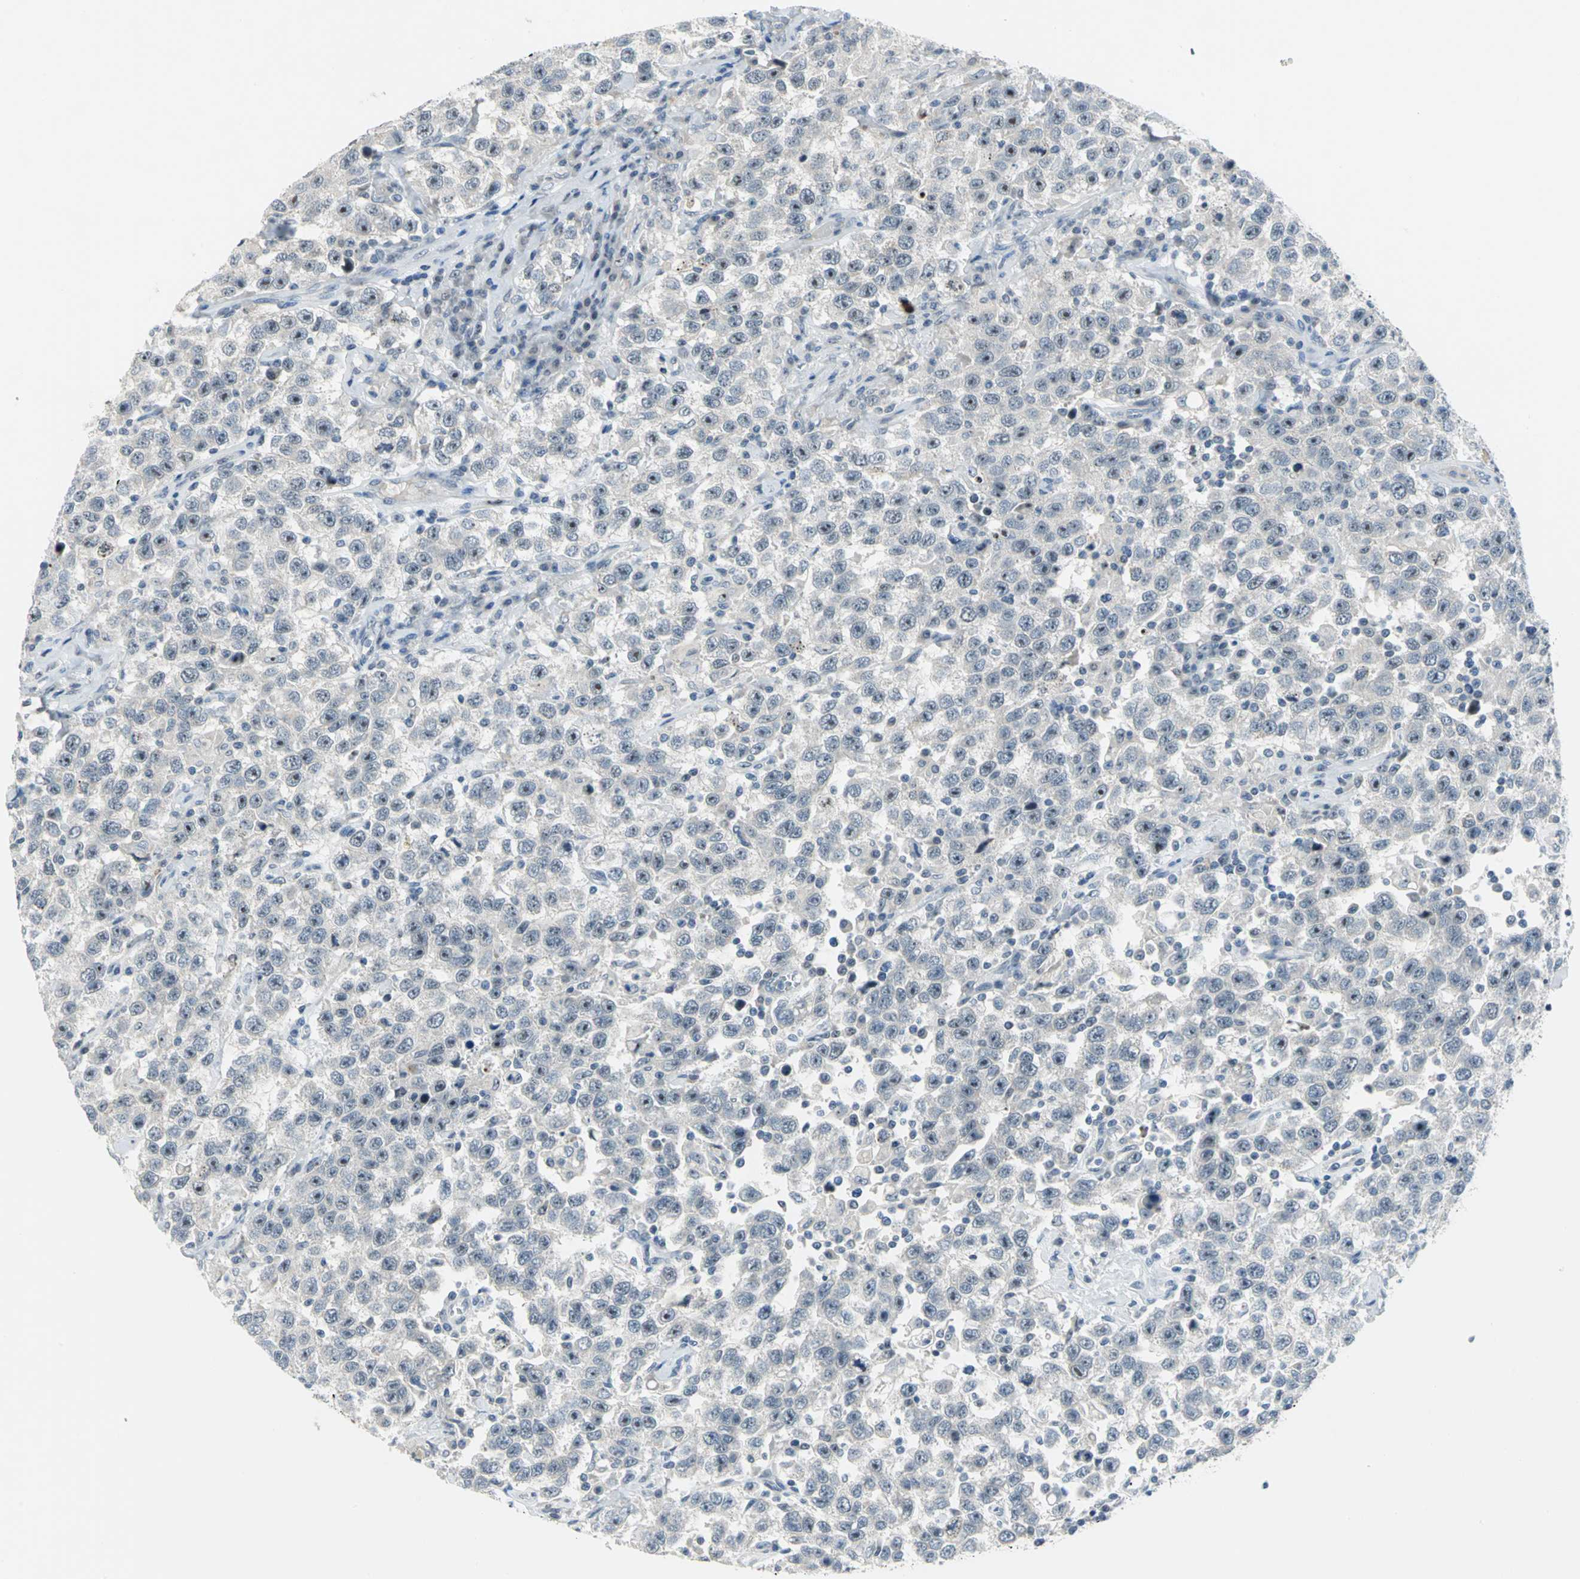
{"staining": {"intensity": "strong", "quantity": "25%-75%", "location": "nuclear"}, "tissue": "testis cancer", "cell_type": "Tumor cells", "image_type": "cancer", "snomed": [{"axis": "morphology", "description": "Seminoma, NOS"}, {"axis": "topography", "description": "Testis"}], "caption": "Immunohistochemistry photomicrograph of human seminoma (testis) stained for a protein (brown), which exhibits high levels of strong nuclear staining in approximately 25%-75% of tumor cells.", "gene": "MYBBP1A", "patient": {"sex": "male", "age": 41}}